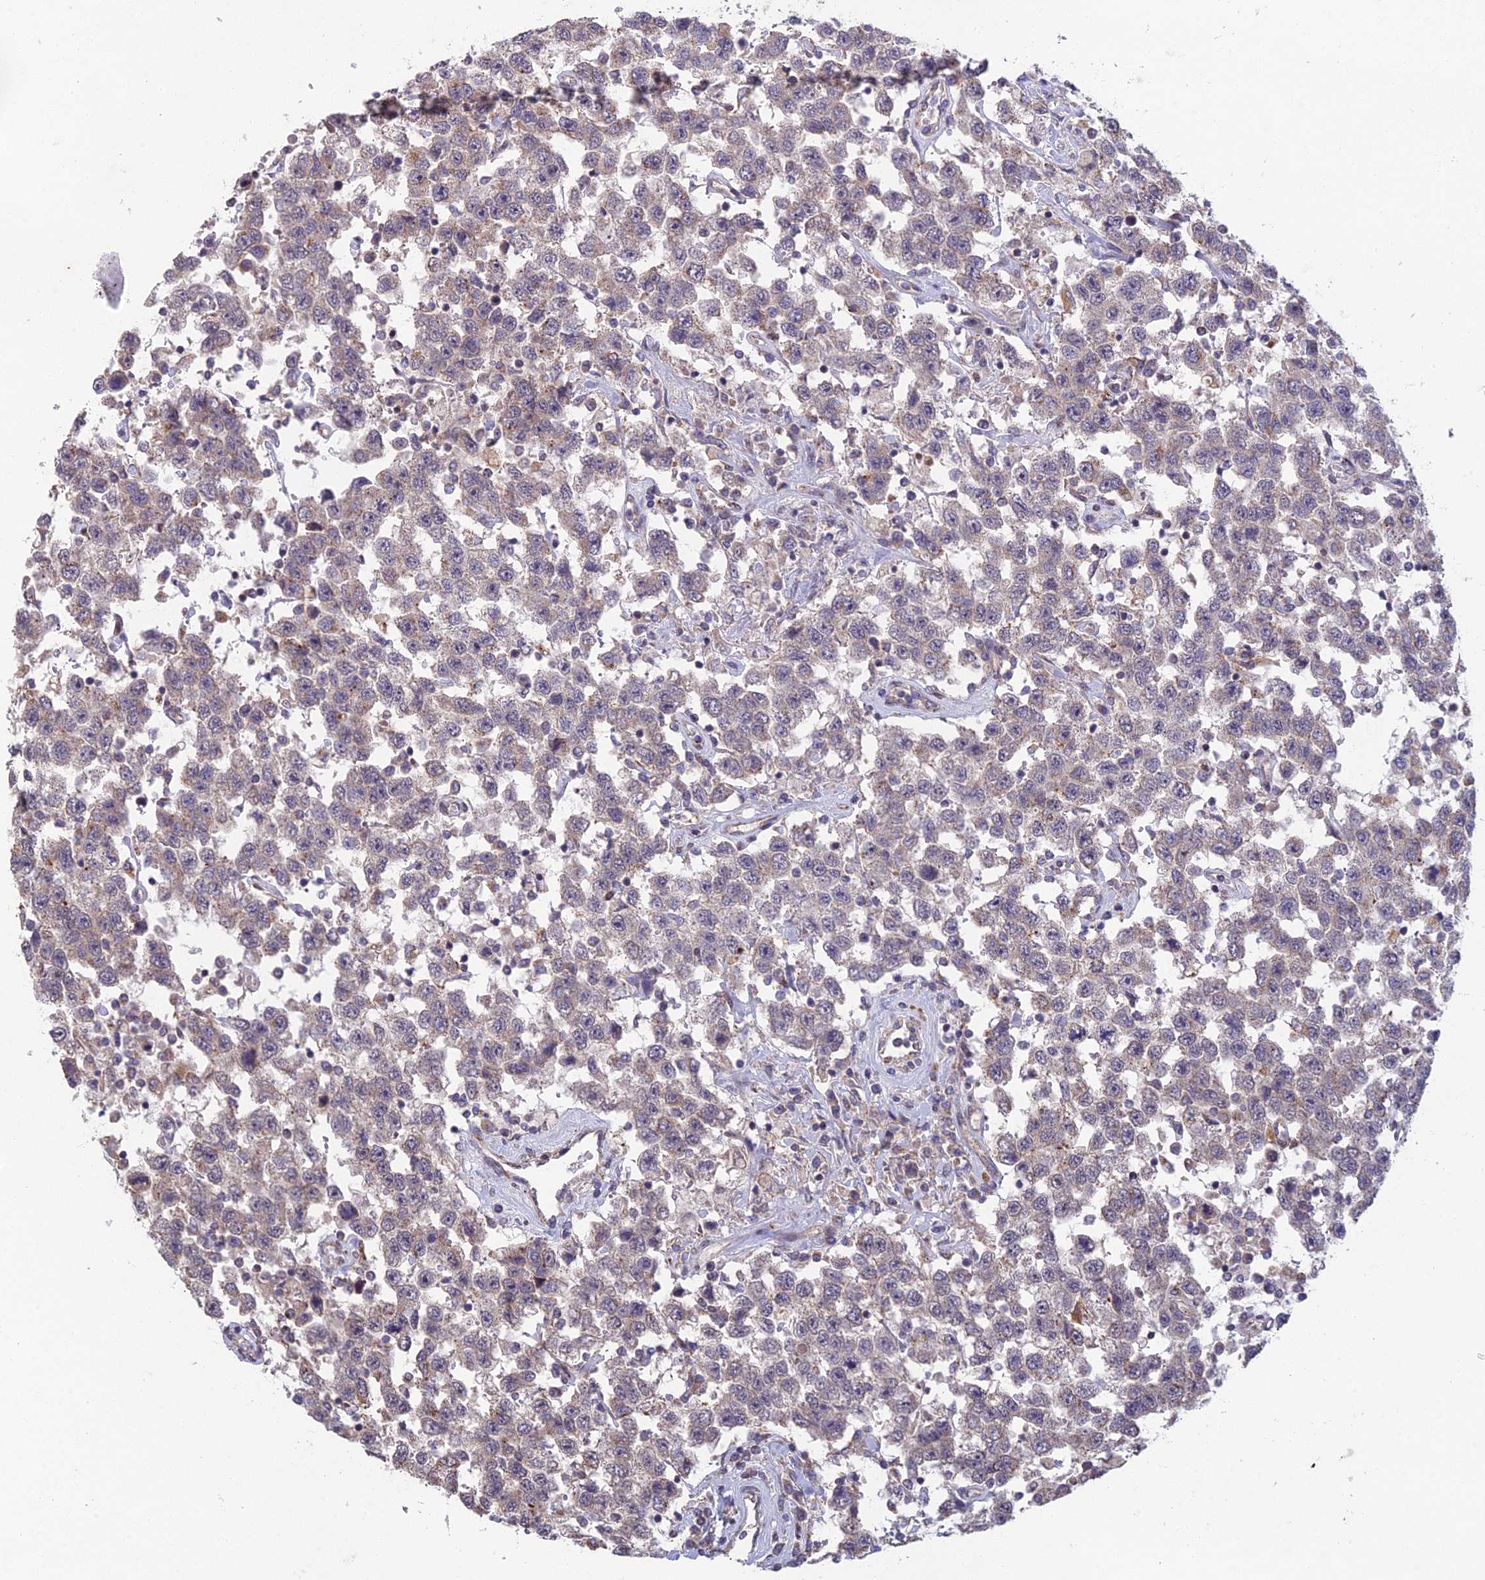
{"staining": {"intensity": "weak", "quantity": "<25%", "location": "cytoplasmic/membranous"}, "tissue": "testis cancer", "cell_type": "Tumor cells", "image_type": "cancer", "snomed": [{"axis": "morphology", "description": "Seminoma, NOS"}, {"axis": "topography", "description": "Testis"}], "caption": "An immunohistochemistry histopathology image of testis seminoma is shown. There is no staining in tumor cells of testis seminoma.", "gene": "FOXS1", "patient": {"sex": "male", "age": 41}}